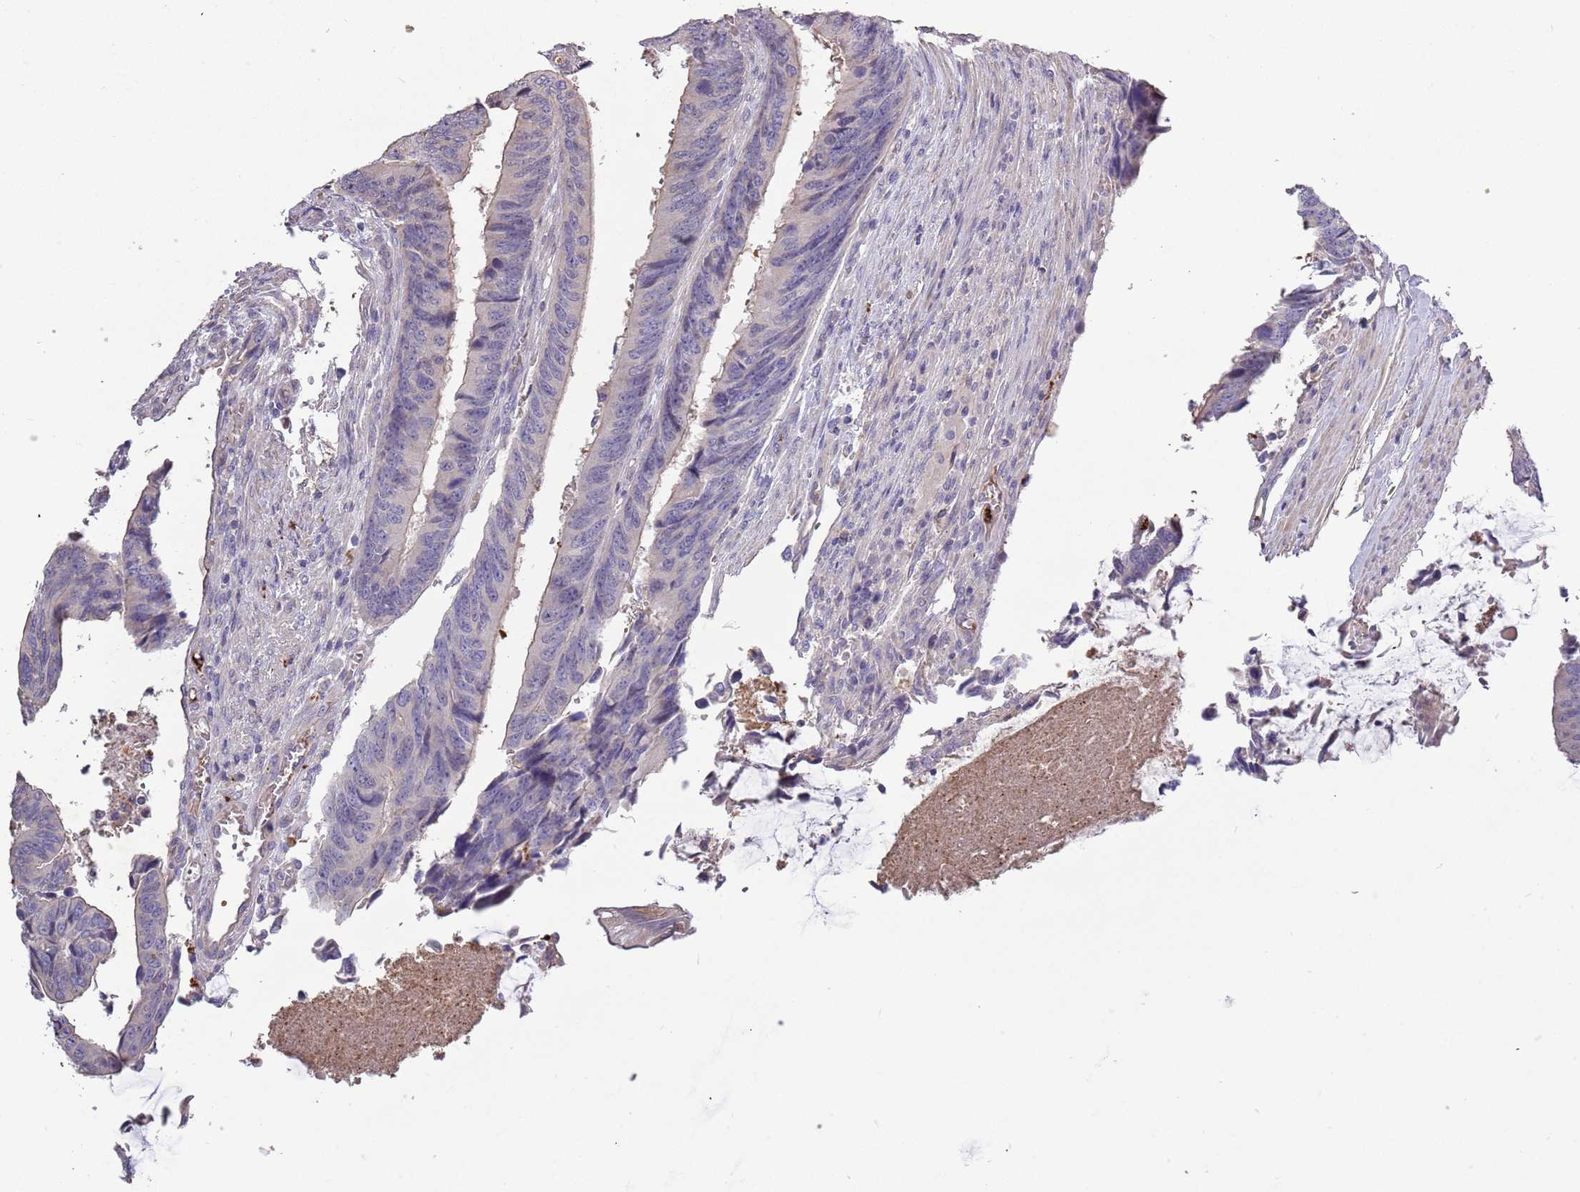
{"staining": {"intensity": "negative", "quantity": "none", "location": "none"}, "tissue": "colorectal cancer", "cell_type": "Tumor cells", "image_type": "cancer", "snomed": [{"axis": "morphology", "description": "Adenocarcinoma, NOS"}, {"axis": "topography", "description": "Colon"}], "caption": "Human adenocarcinoma (colorectal) stained for a protein using IHC exhibits no positivity in tumor cells.", "gene": "P2RY13", "patient": {"sex": "male", "age": 87}}